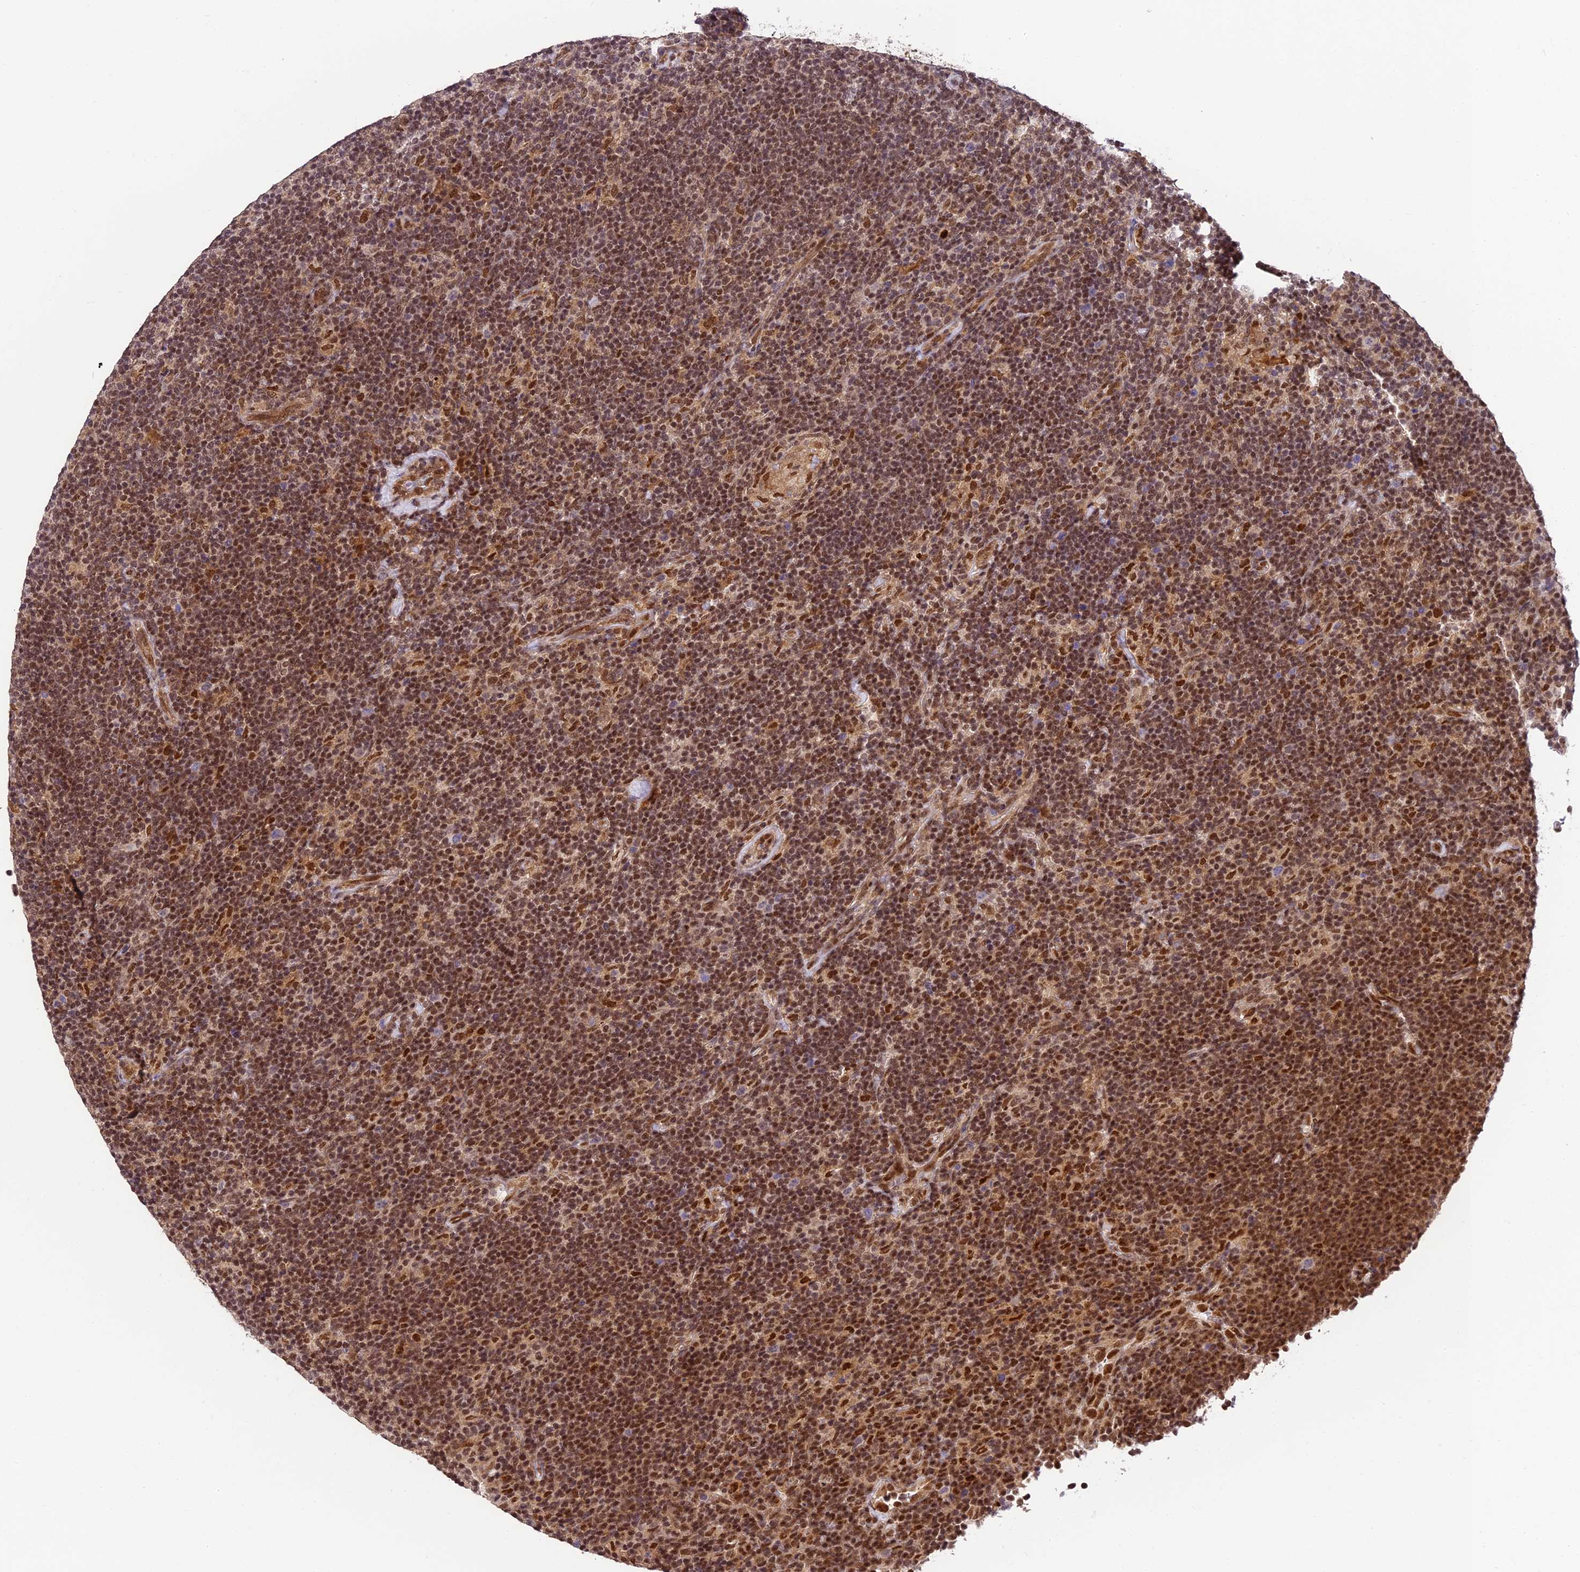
{"staining": {"intensity": "negative", "quantity": "none", "location": "none"}, "tissue": "lymphoma", "cell_type": "Tumor cells", "image_type": "cancer", "snomed": [{"axis": "morphology", "description": "Hodgkin's disease, NOS"}, {"axis": "topography", "description": "Lymph node"}], "caption": "This image is of Hodgkin's disease stained with immunohistochemistry to label a protein in brown with the nuclei are counter-stained blue. There is no expression in tumor cells.", "gene": "TRIM22", "patient": {"sex": "female", "age": 57}}